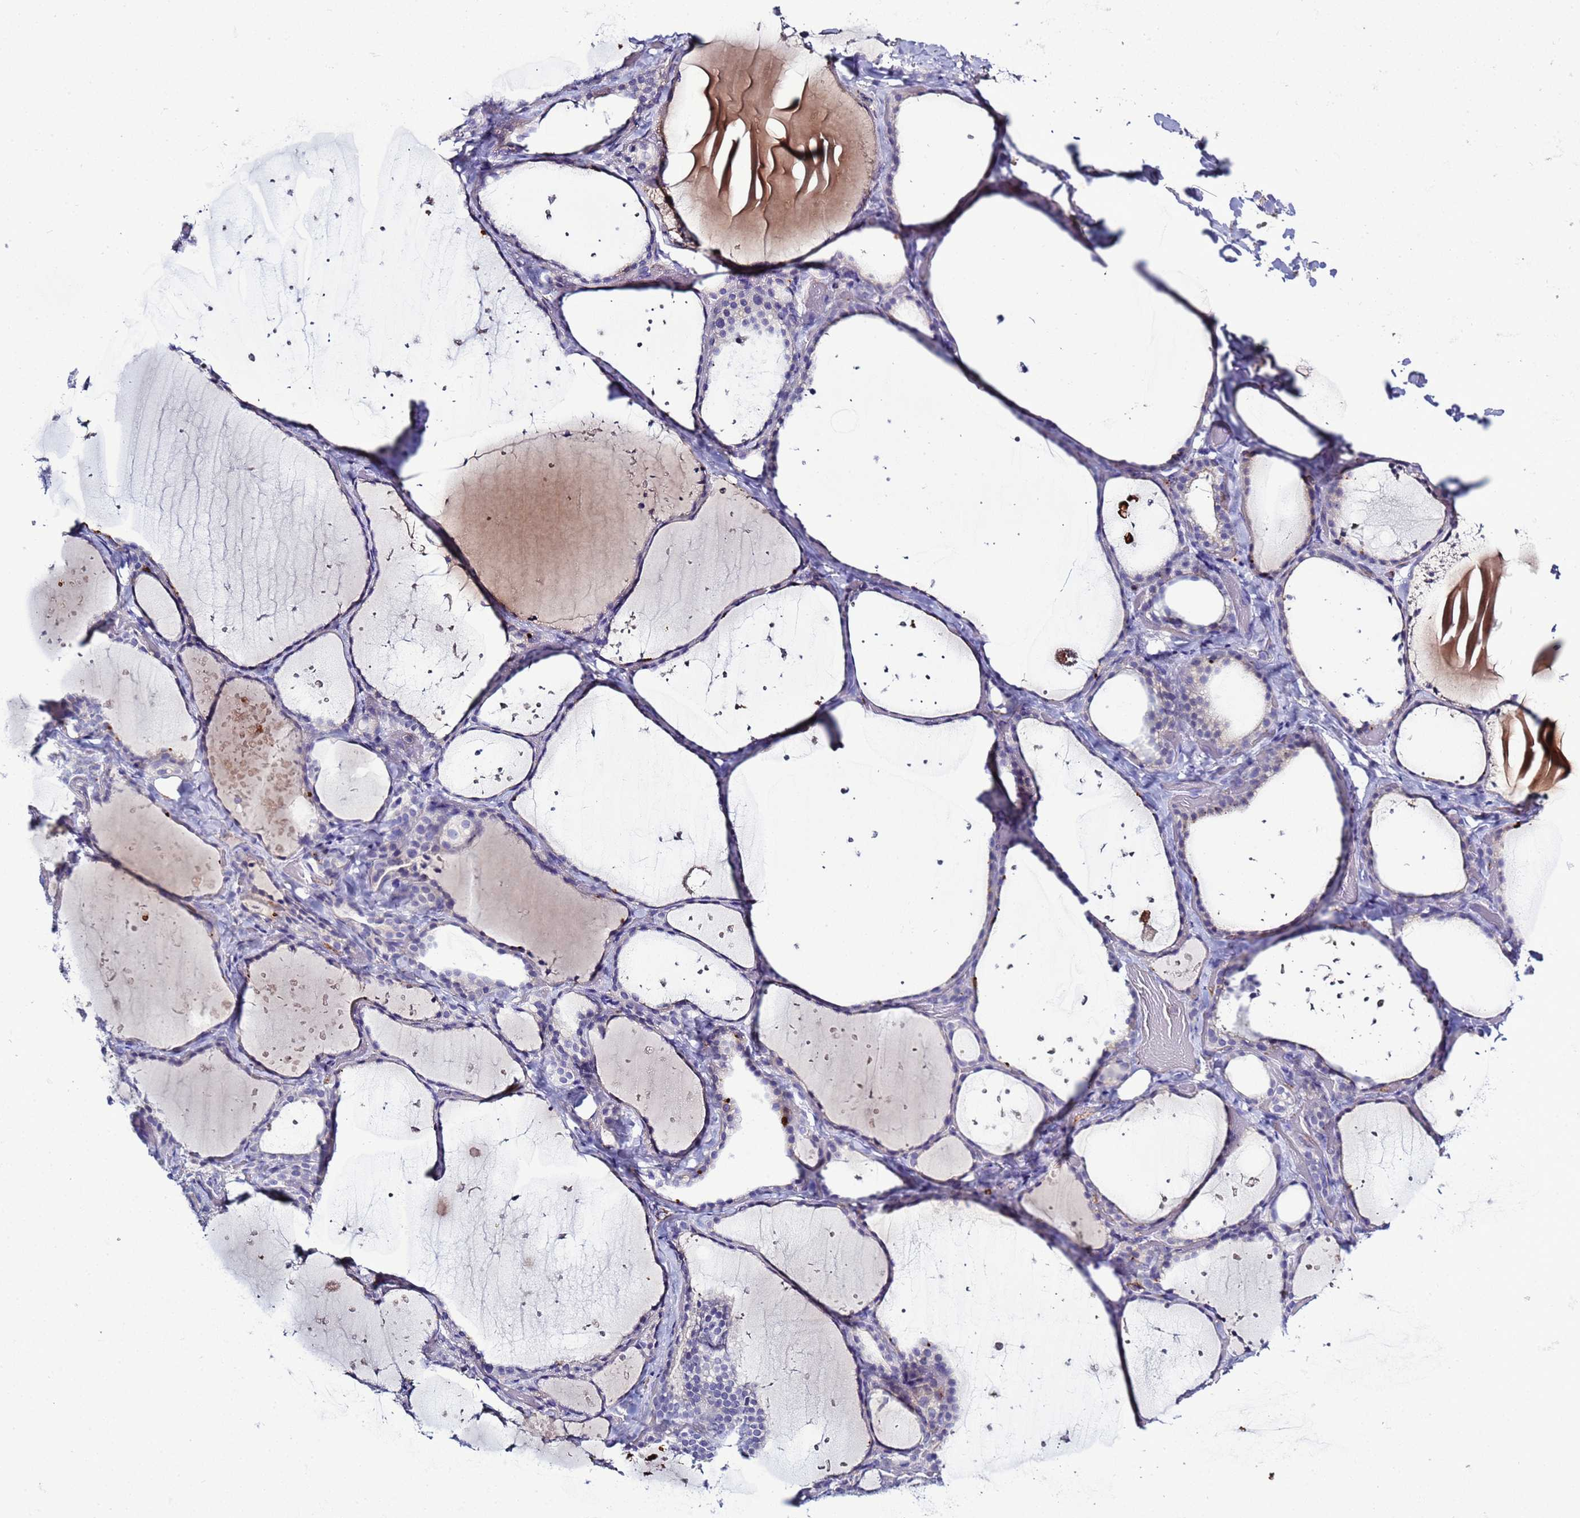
{"staining": {"intensity": "negative", "quantity": "none", "location": "none"}, "tissue": "thyroid gland", "cell_type": "Glandular cells", "image_type": "normal", "snomed": [{"axis": "morphology", "description": "Normal tissue, NOS"}, {"axis": "topography", "description": "Thyroid gland"}], "caption": "Glandular cells are negative for protein expression in benign human thyroid gland.", "gene": "C4orf46", "patient": {"sex": "female", "age": 44}}